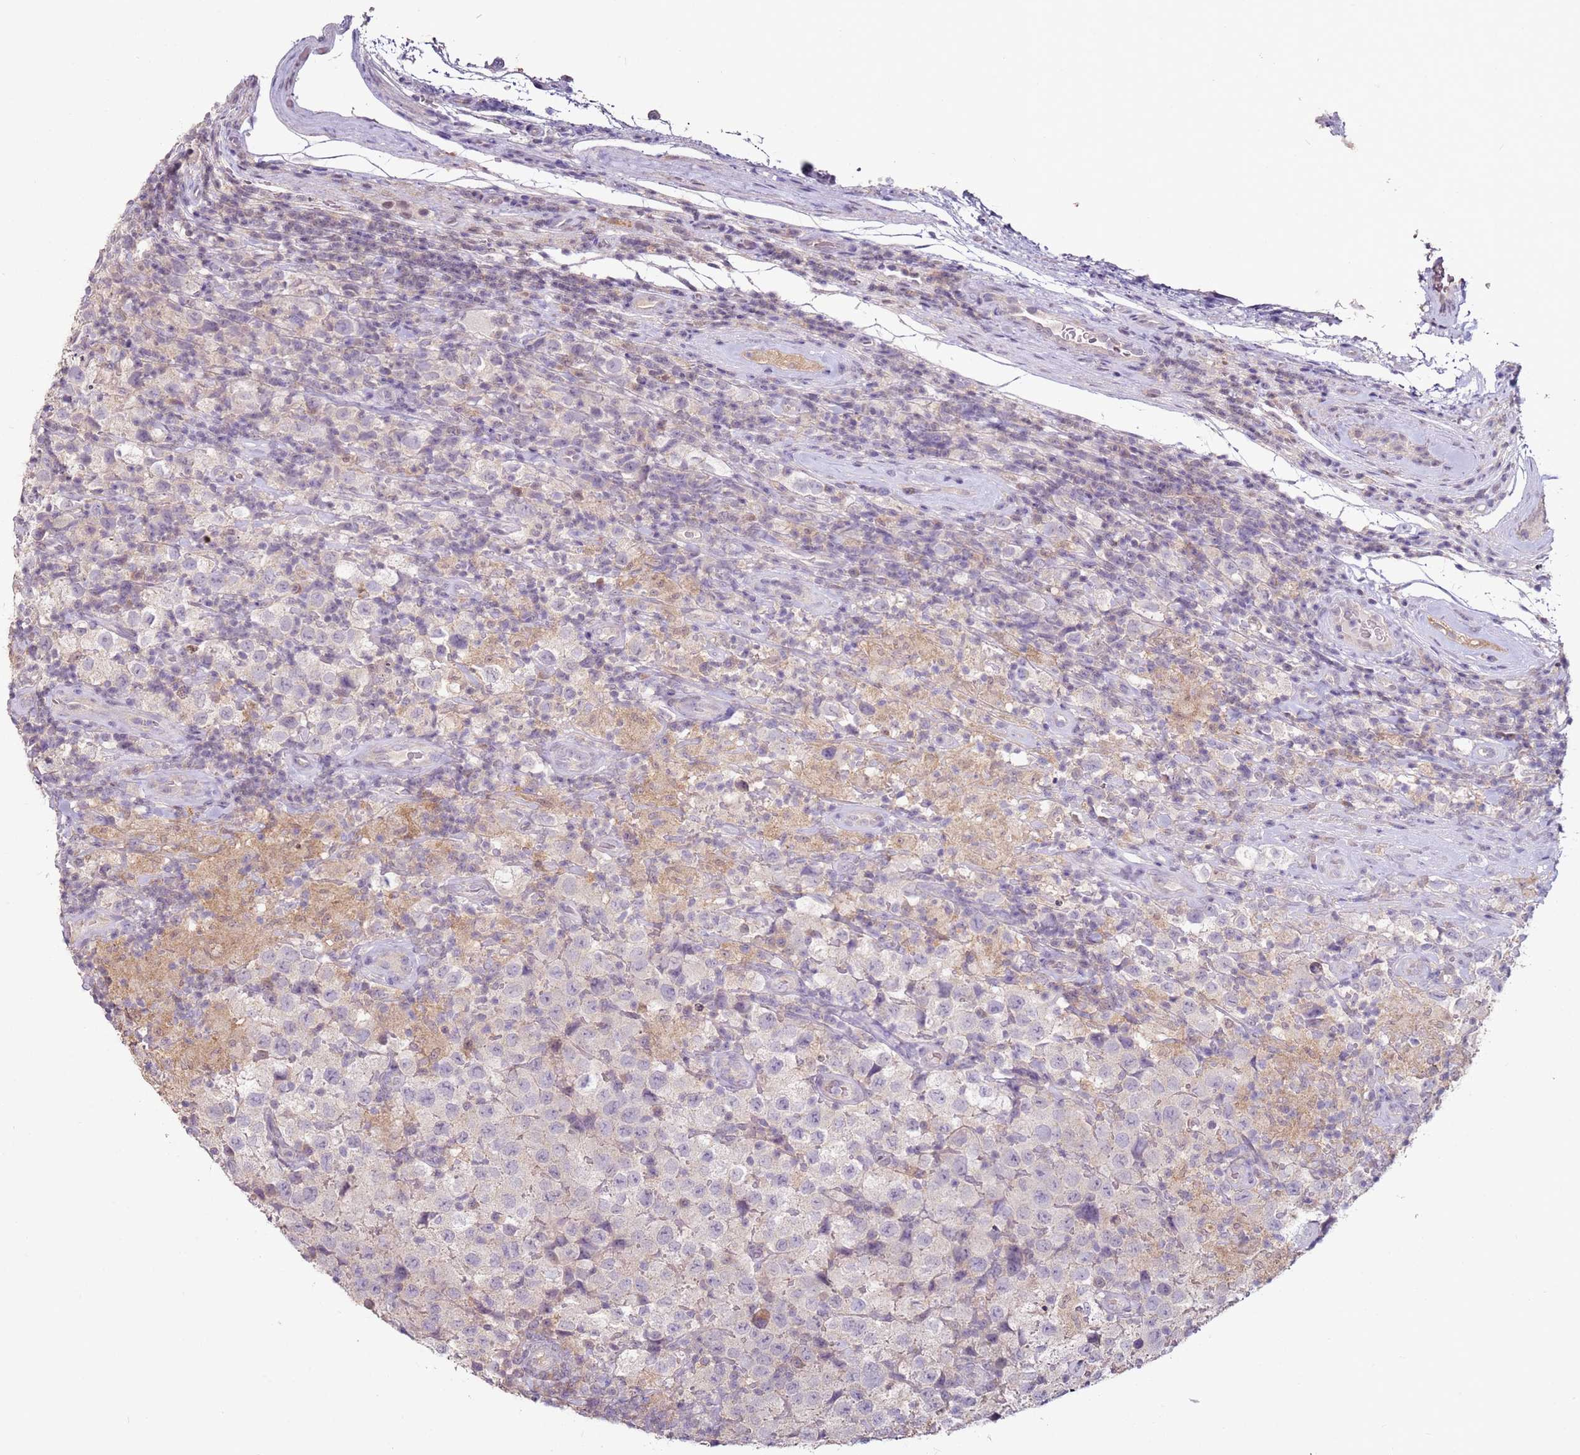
{"staining": {"intensity": "negative", "quantity": "none", "location": "none"}, "tissue": "testis cancer", "cell_type": "Tumor cells", "image_type": "cancer", "snomed": [{"axis": "morphology", "description": "Seminoma, NOS"}, {"axis": "morphology", "description": "Carcinoma, Embryonal, NOS"}, {"axis": "topography", "description": "Testis"}], "caption": "Micrograph shows no protein expression in tumor cells of embryonal carcinoma (testis) tissue. (Stains: DAB immunohistochemistry with hematoxylin counter stain, Microscopy: brightfield microscopy at high magnification).", "gene": "MDH1", "patient": {"sex": "male", "age": 41}}